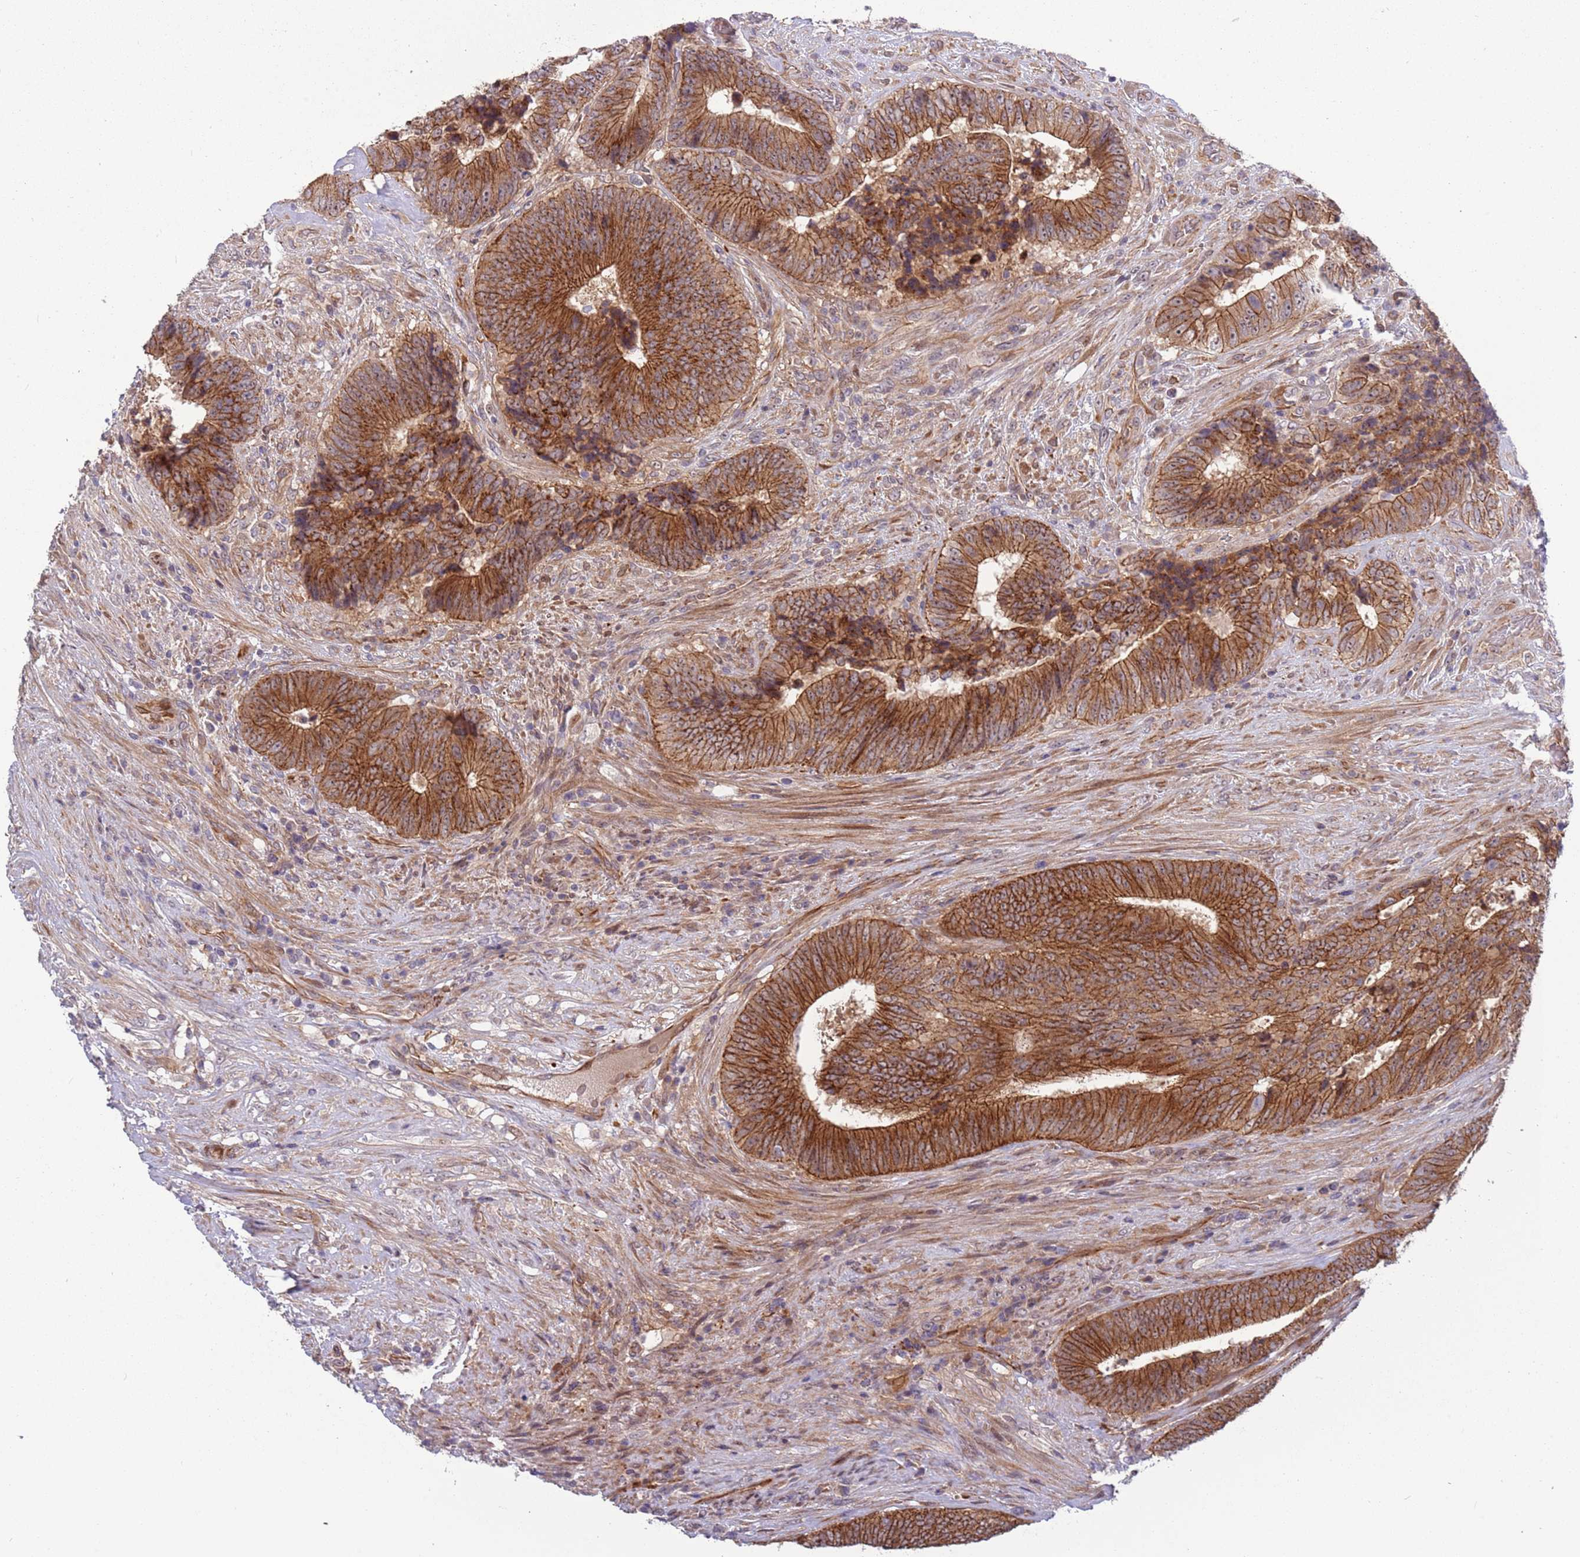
{"staining": {"intensity": "strong", "quantity": ">75%", "location": "cytoplasmic/membranous"}, "tissue": "colorectal cancer", "cell_type": "Tumor cells", "image_type": "cancer", "snomed": [{"axis": "morphology", "description": "Adenocarcinoma, NOS"}, {"axis": "topography", "description": "Rectum"}], "caption": "A photomicrograph of human colorectal cancer stained for a protein displays strong cytoplasmic/membranous brown staining in tumor cells. The staining was performed using DAB to visualize the protein expression in brown, while the nuclei were stained in blue with hematoxylin (Magnification: 20x).", "gene": "ITGB6", "patient": {"sex": "male", "age": 72}}